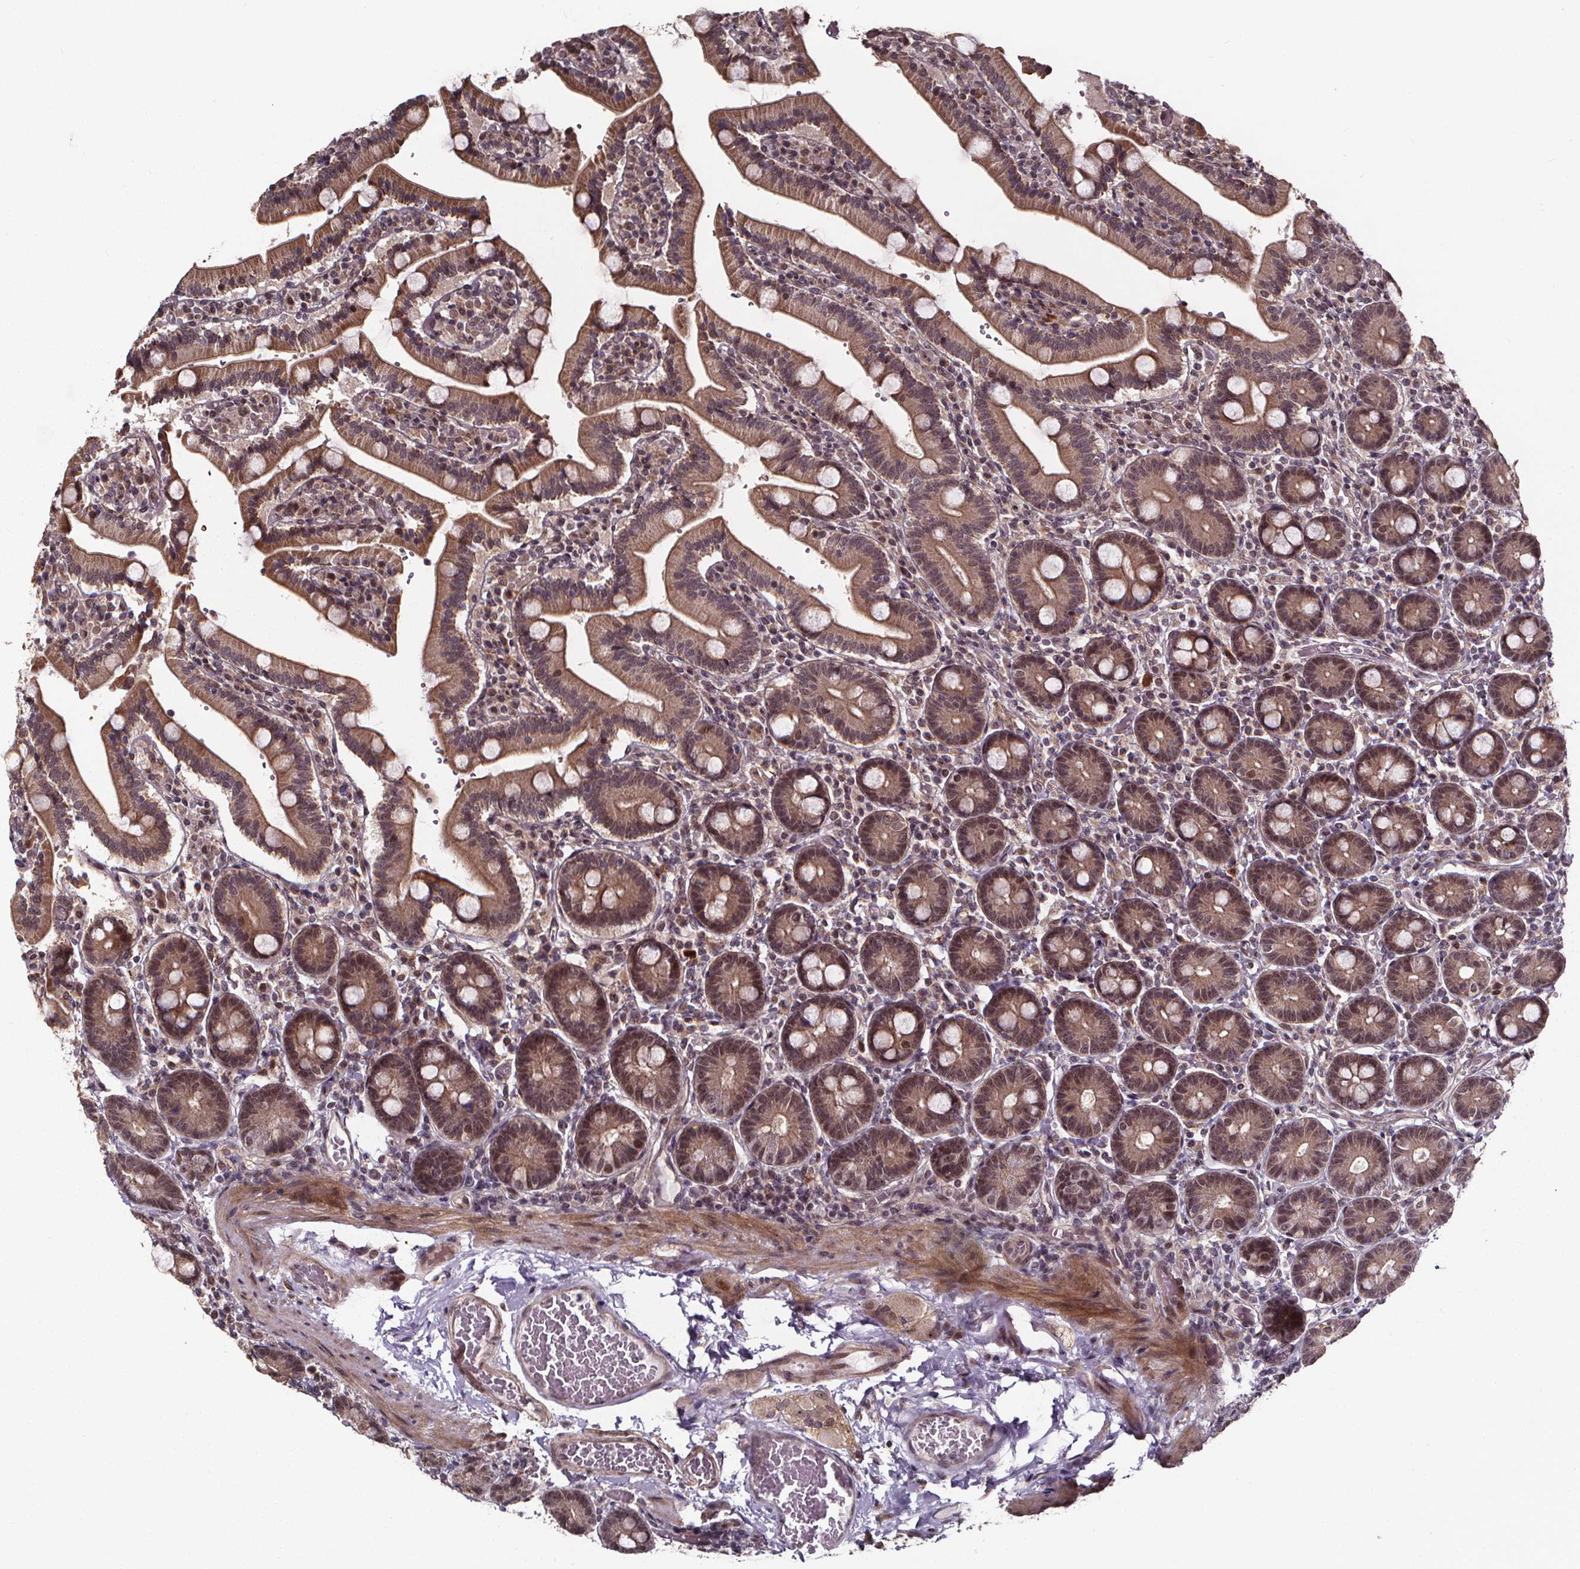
{"staining": {"intensity": "moderate", "quantity": ">75%", "location": "cytoplasmic/membranous,nuclear"}, "tissue": "duodenum", "cell_type": "Glandular cells", "image_type": "normal", "snomed": [{"axis": "morphology", "description": "Normal tissue, NOS"}, {"axis": "topography", "description": "Duodenum"}], "caption": "Benign duodenum was stained to show a protein in brown. There is medium levels of moderate cytoplasmic/membranous,nuclear staining in about >75% of glandular cells.", "gene": "DDIT3", "patient": {"sex": "female", "age": 62}}